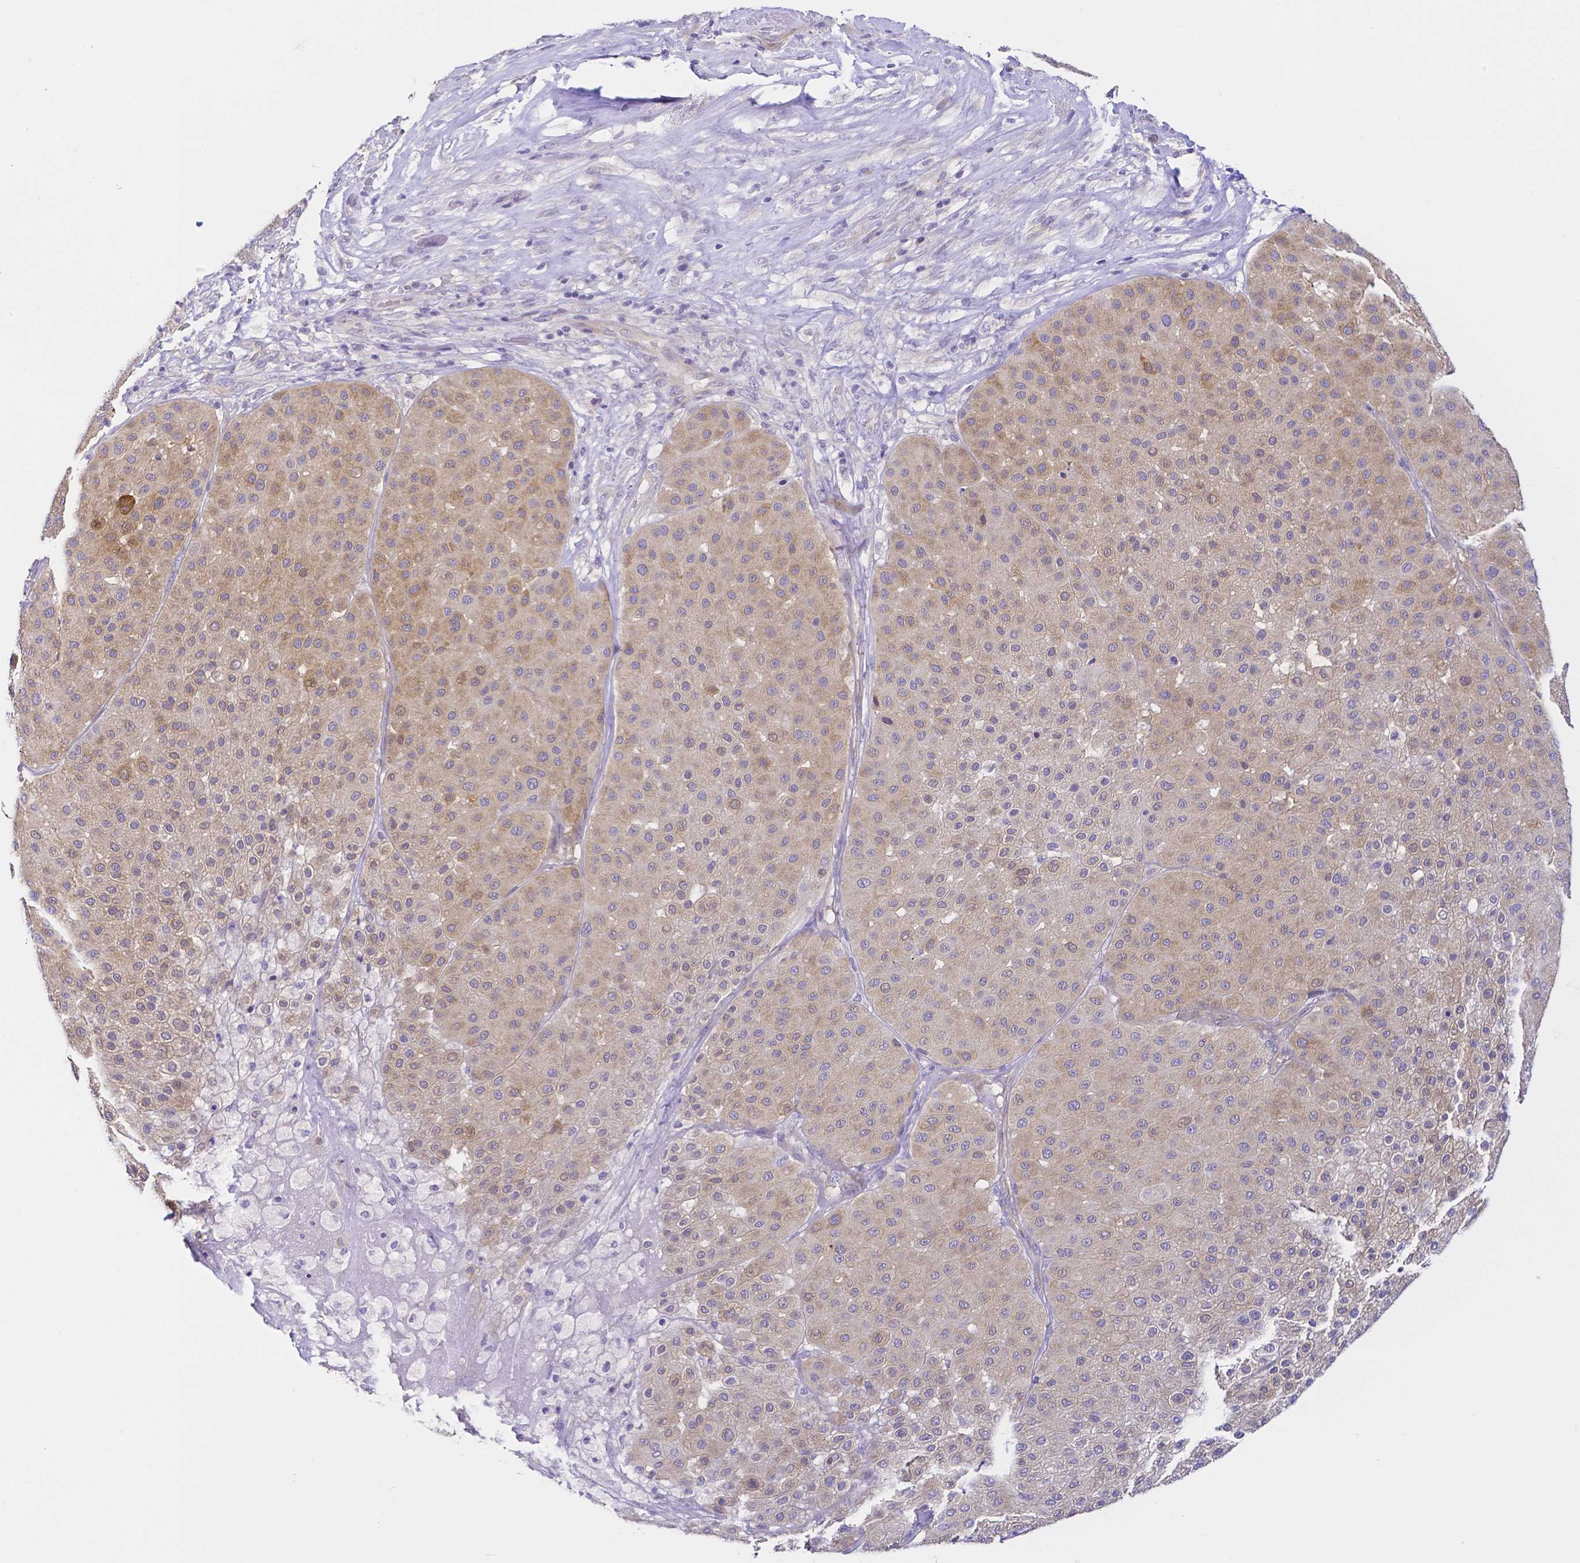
{"staining": {"intensity": "weak", "quantity": ">75%", "location": "cytoplasmic/membranous"}, "tissue": "melanoma", "cell_type": "Tumor cells", "image_type": "cancer", "snomed": [{"axis": "morphology", "description": "Malignant melanoma, Metastatic site"}, {"axis": "topography", "description": "Smooth muscle"}], "caption": "A low amount of weak cytoplasmic/membranous positivity is appreciated in approximately >75% of tumor cells in malignant melanoma (metastatic site) tissue. Immunohistochemistry stains the protein of interest in brown and the nuclei are stained blue.", "gene": "PKP3", "patient": {"sex": "male", "age": 41}}